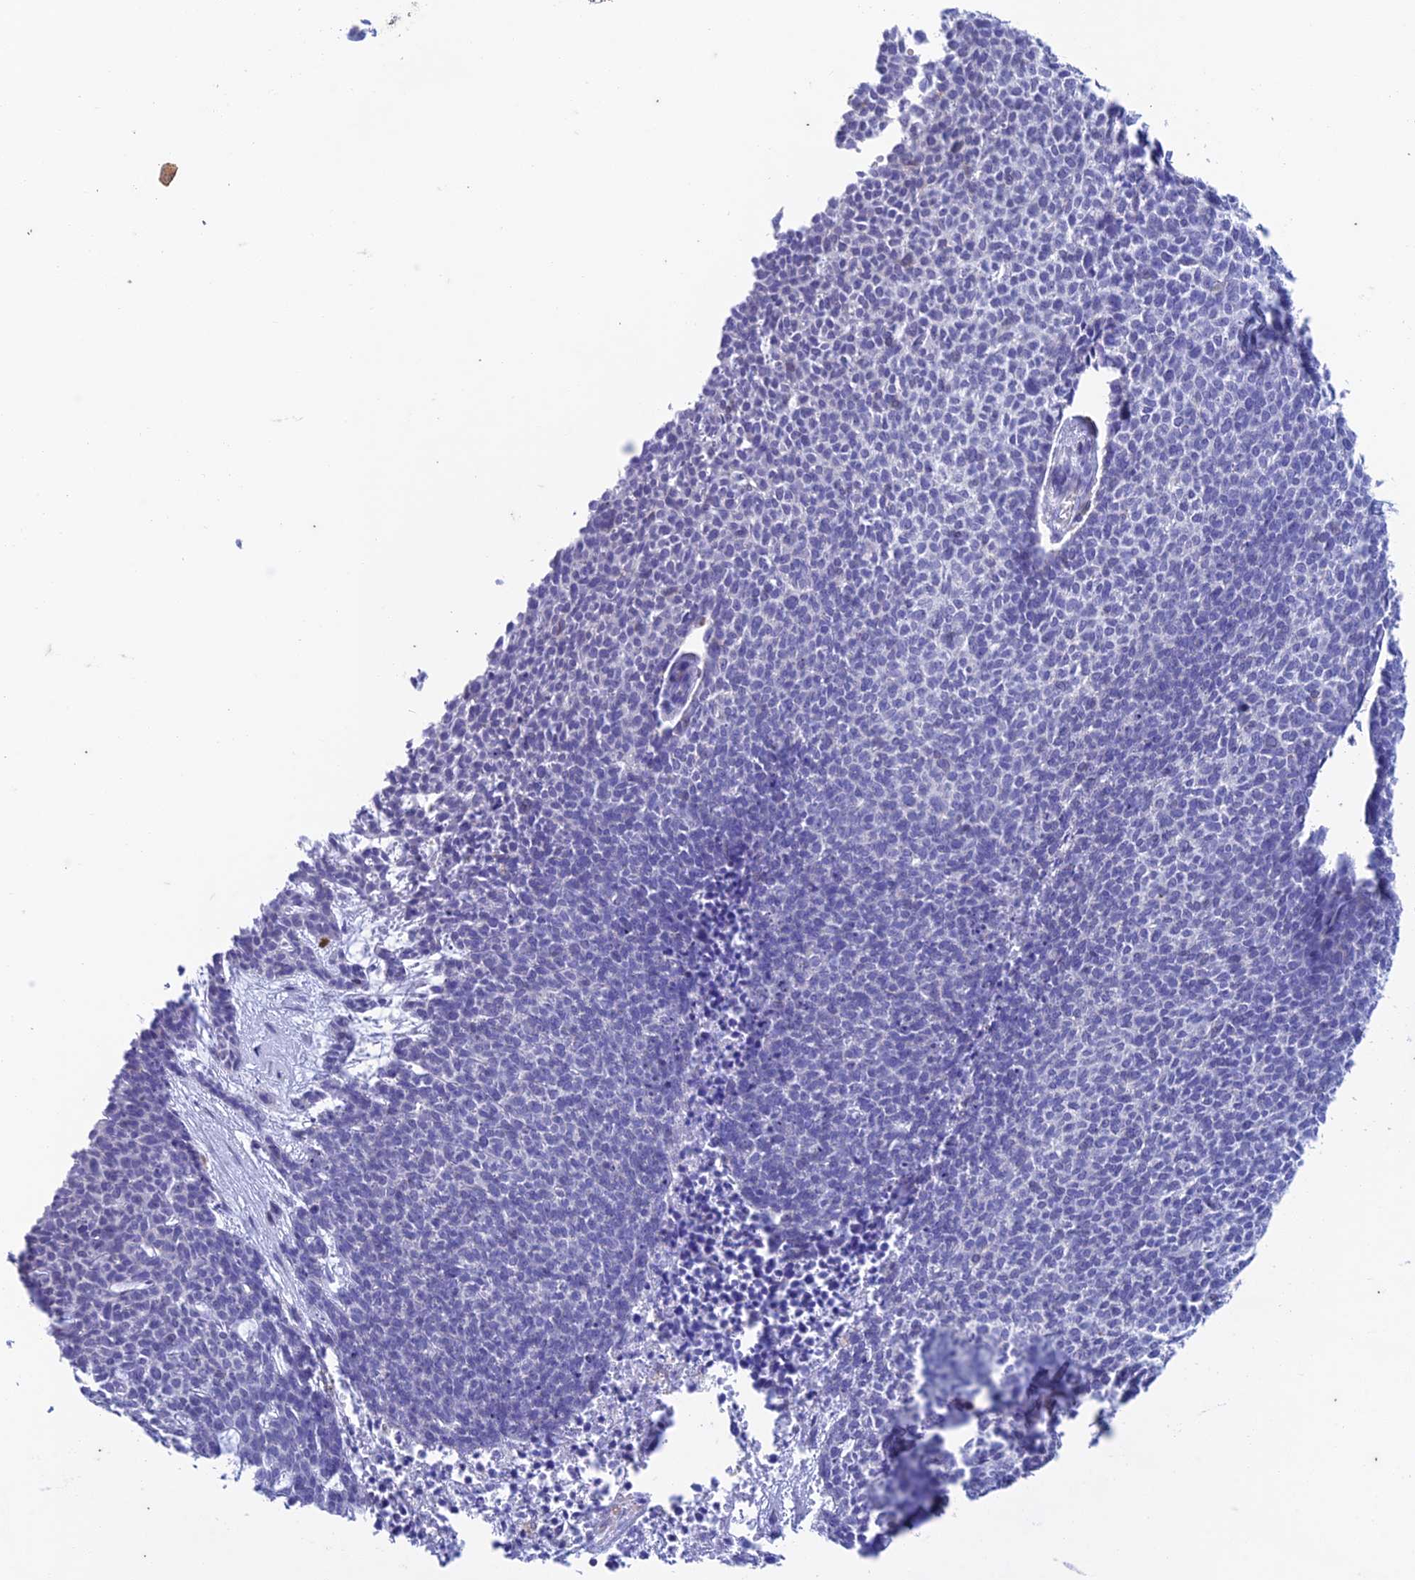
{"staining": {"intensity": "negative", "quantity": "none", "location": "none"}, "tissue": "skin cancer", "cell_type": "Tumor cells", "image_type": "cancer", "snomed": [{"axis": "morphology", "description": "Basal cell carcinoma"}, {"axis": "topography", "description": "Skin"}], "caption": "Immunohistochemistry of skin basal cell carcinoma displays no positivity in tumor cells.", "gene": "FGF7", "patient": {"sex": "female", "age": 84}}